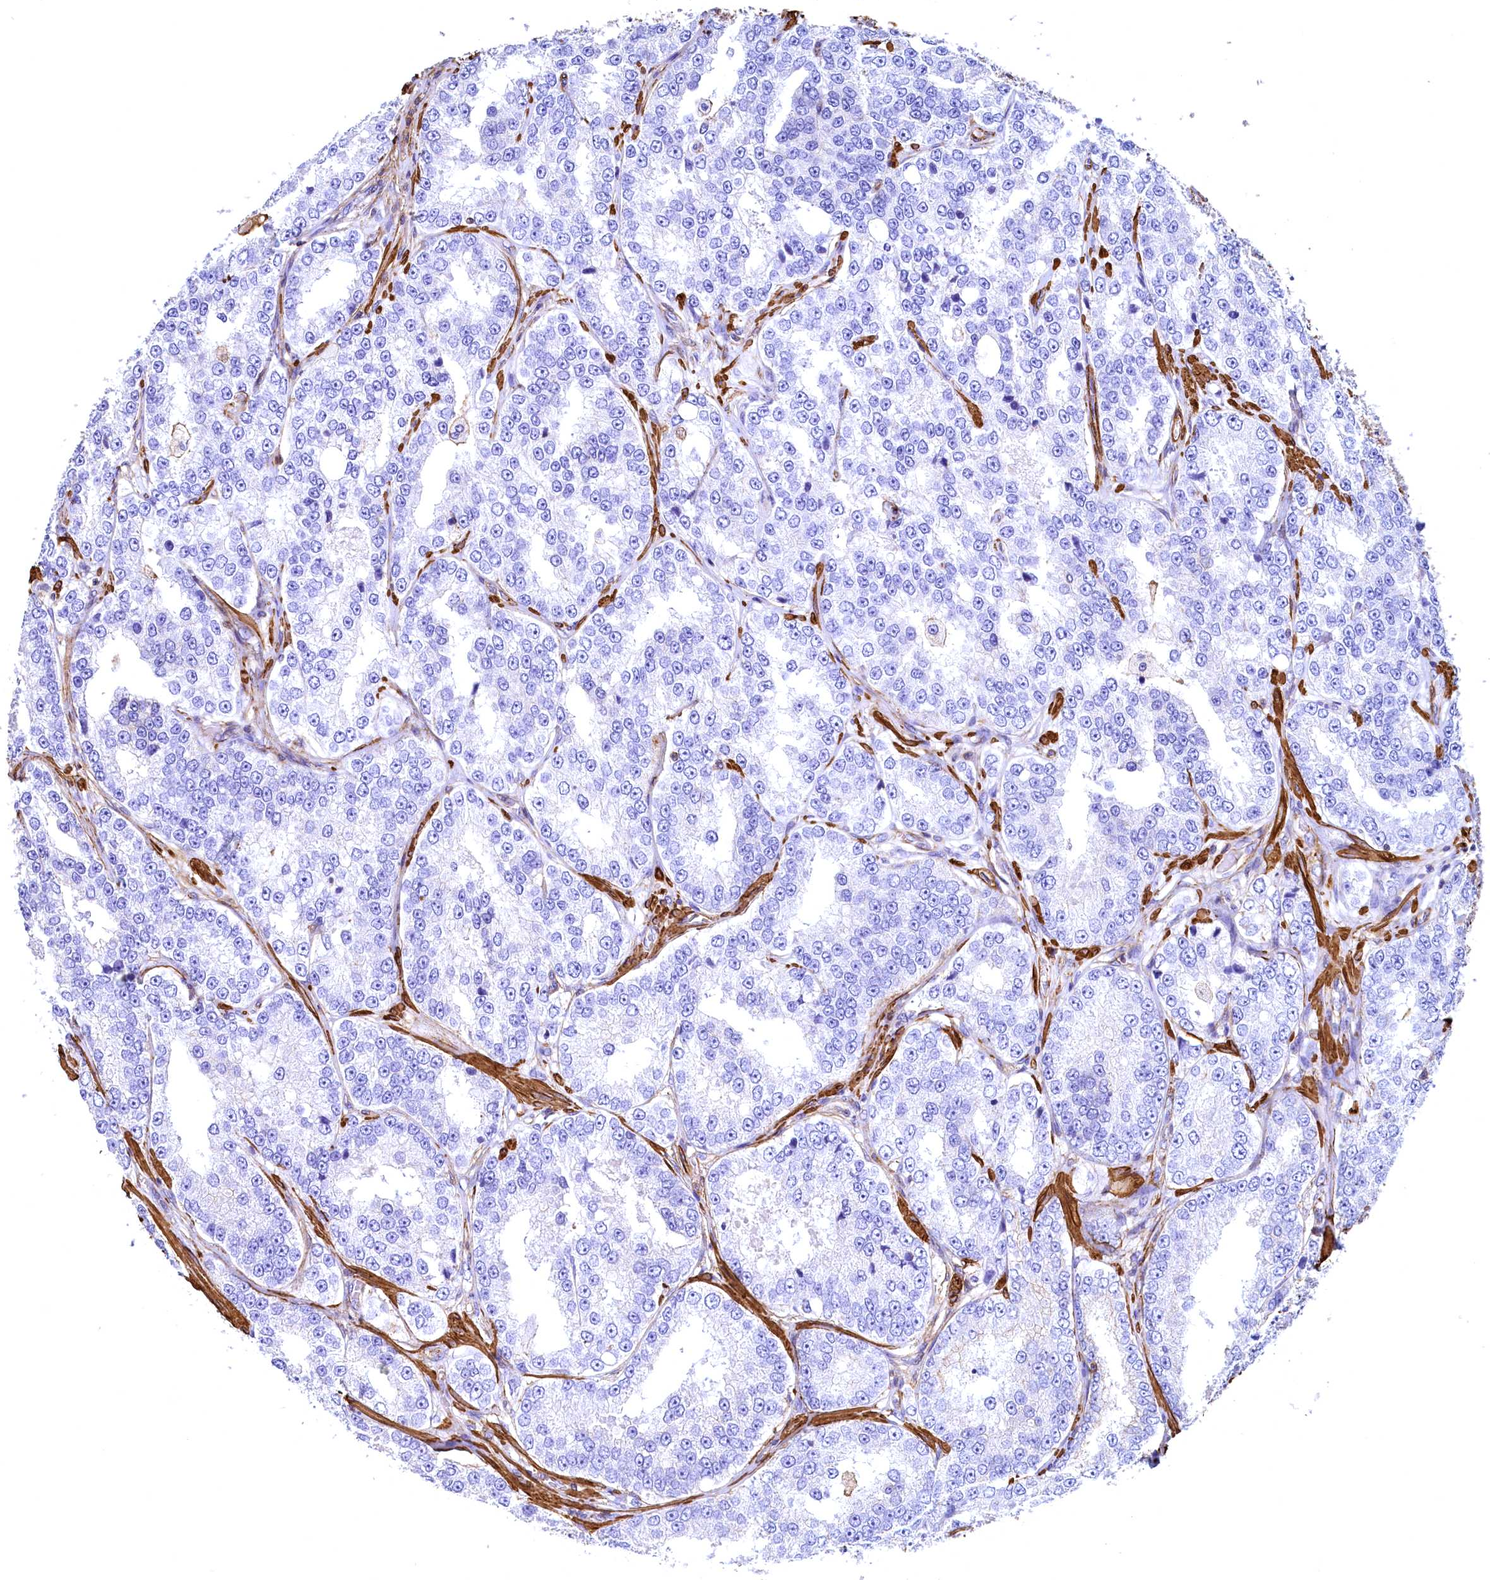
{"staining": {"intensity": "negative", "quantity": "none", "location": "none"}, "tissue": "prostate cancer", "cell_type": "Tumor cells", "image_type": "cancer", "snomed": [{"axis": "morphology", "description": "Normal tissue, NOS"}, {"axis": "morphology", "description": "Adenocarcinoma, High grade"}, {"axis": "topography", "description": "Prostate"}], "caption": "A photomicrograph of prostate adenocarcinoma (high-grade) stained for a protein shows no brown staining in tumor cells. Brightfield microscopy of IHC stained with DAB (3,3'-diaminobenzidine) (brown) and hematoxylin (blue), captured at high magnification.", "gene": "THBS1", "patient": {"sex": "male", "age": 83}}